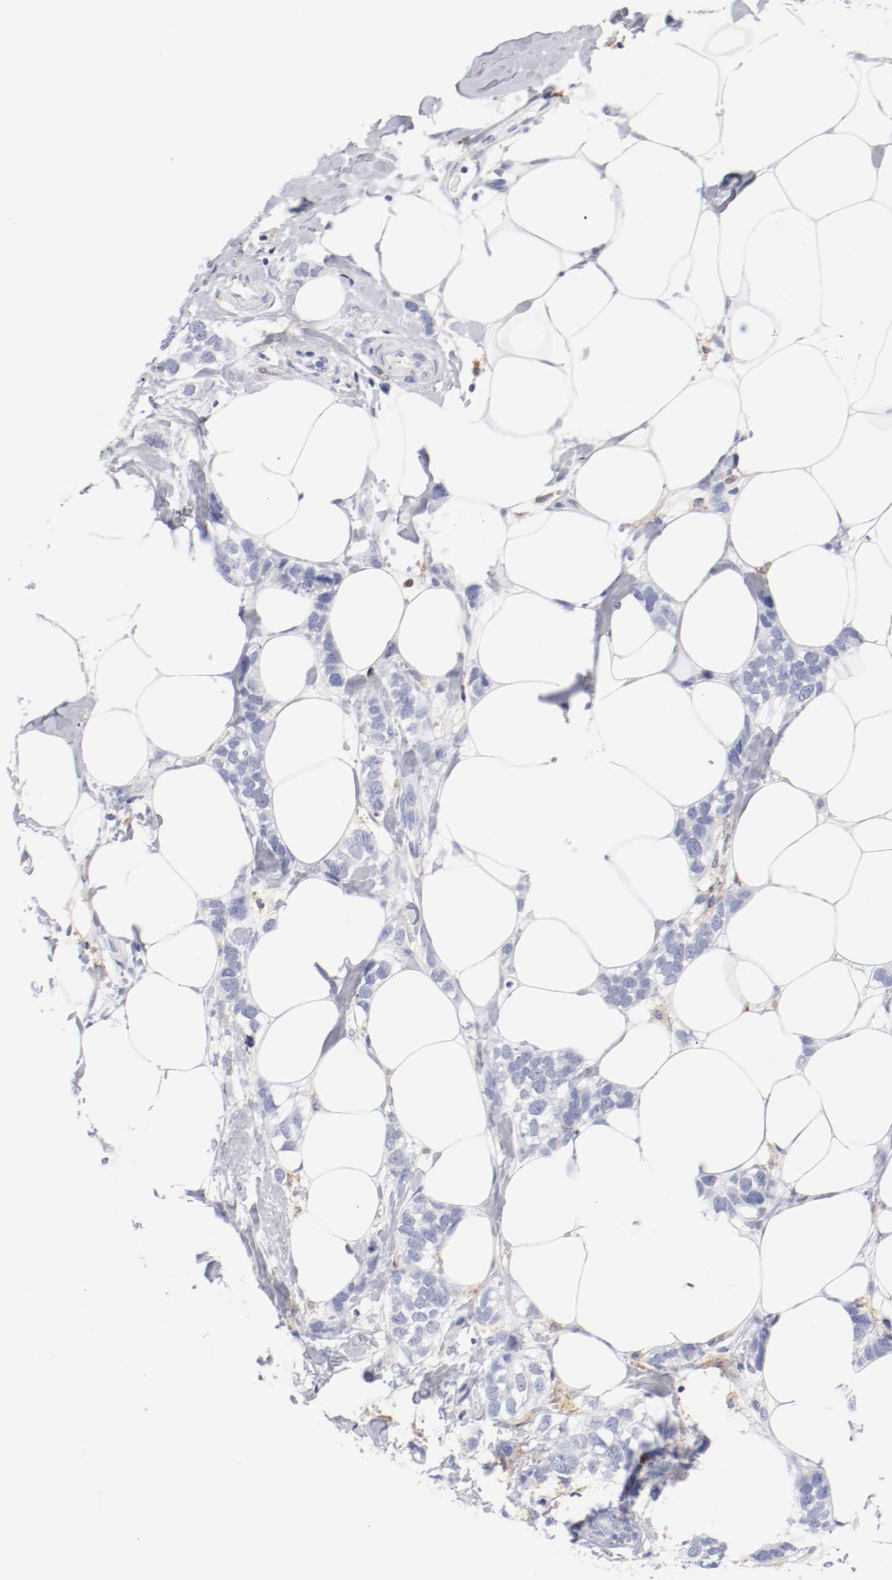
{"staining": {"intensity": "negative", "quantity": "none", "location": "none"}, "tissue": "breast cancer", "cell_type": "Tumor cells", "image_type": "cancer", "snomed": [{"axis": "morphology", "description": "Normal tissue, NOS"}, {"axis": "morphology", "description": "Duct carcinoma"}, {"axis": "topography", "description": "Breast"}], "caption": "A micrograph of human infiltrating ductal carcinoma (breast) is negative for staining in tumor cells.", "gene": "ITGAX", "patient": {"sex": "female", "age": 50}}